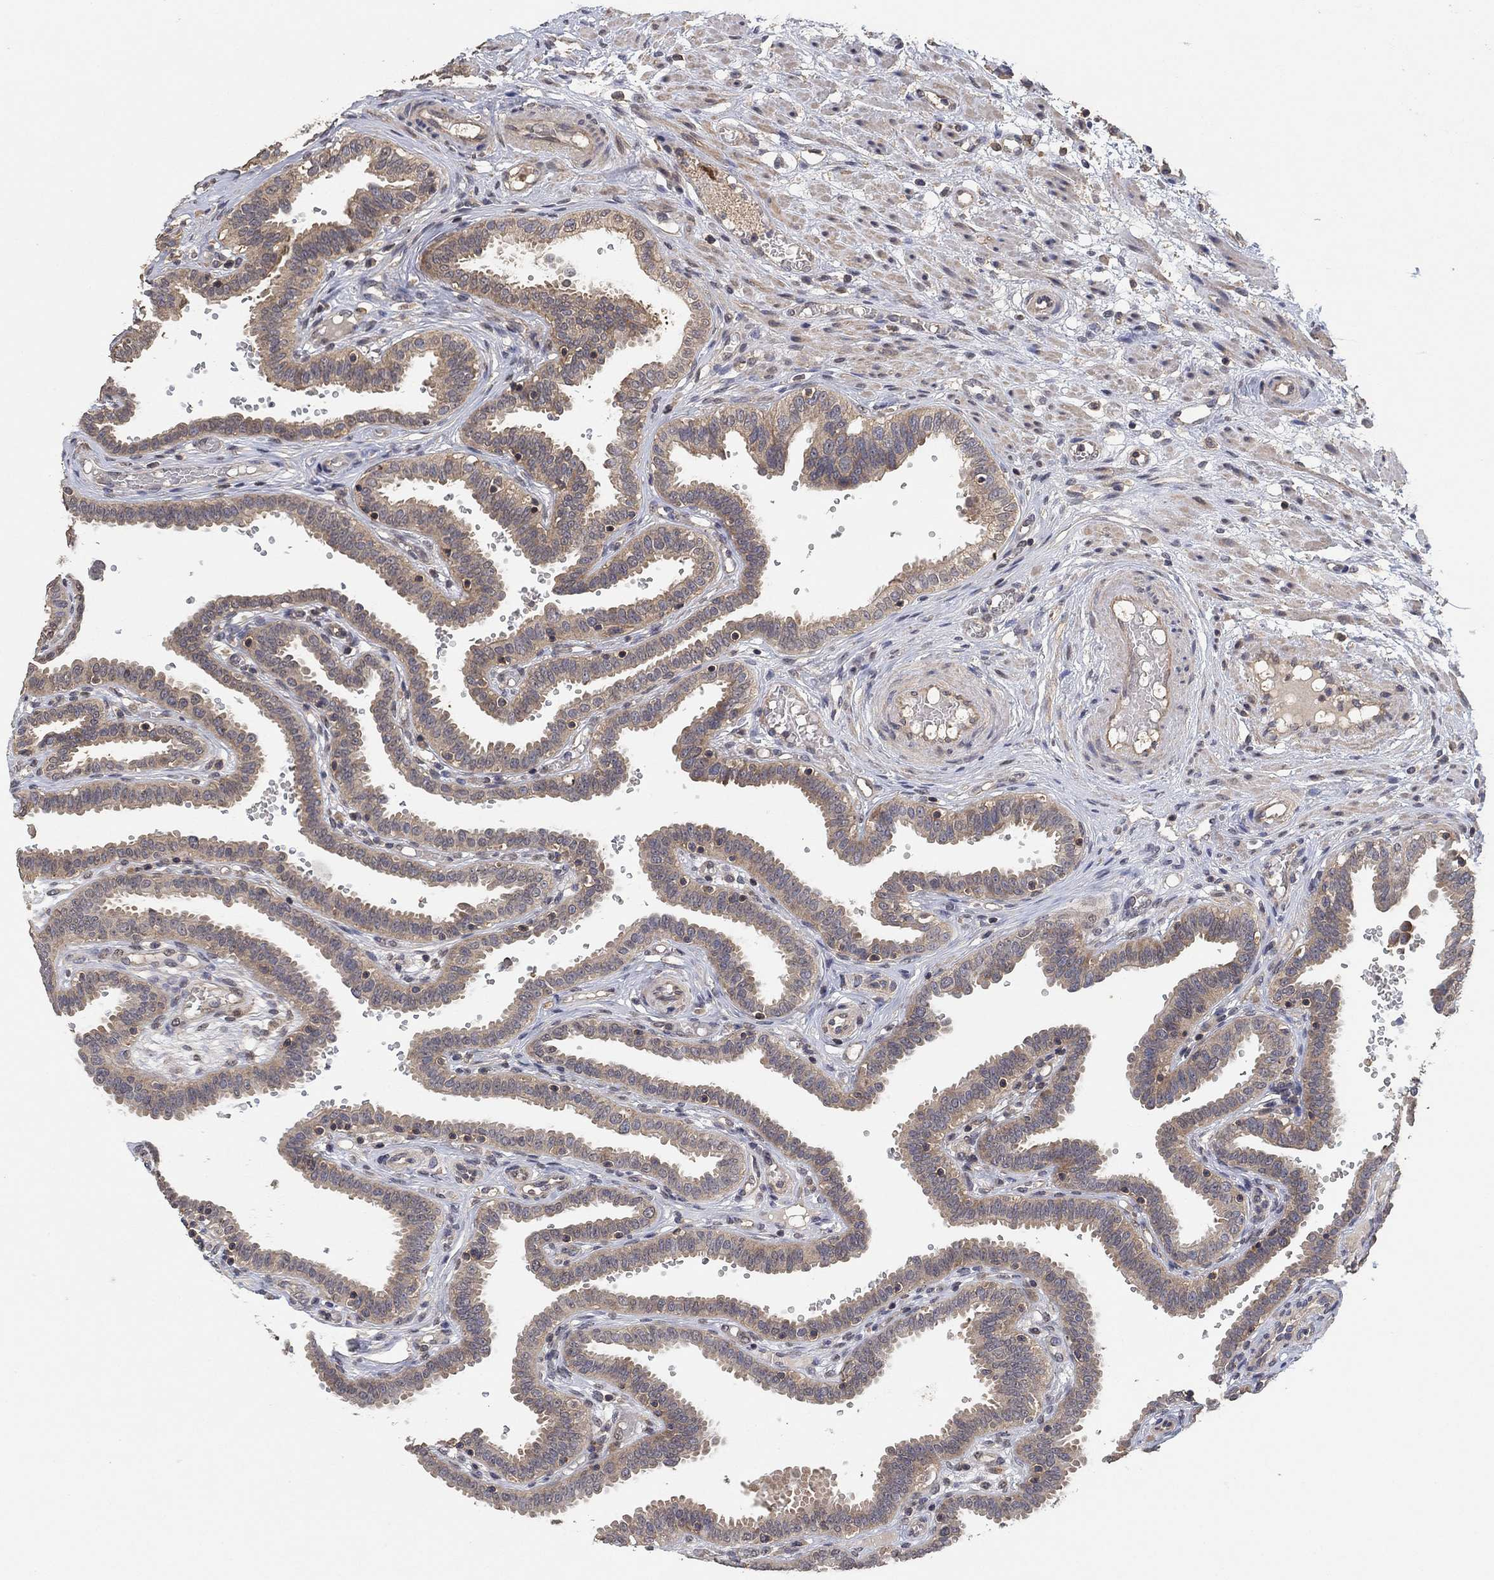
{"staining": {"intensity": "weak", "quantity": "25%-75%", "location": "cytoplasmic/membranous"}, "tissue": "fallopian tube", "cell_type": "Glandular cells", "image_type": "normal", "snomed": [{"axis": "morphology", "description": "Normal tissue, NOS"}, {"axis": "topography", "description": "Fallopian tube"}], "caption": "Protein staining of normal fallopian tube exhibits weak cytoplasmic/membranous expression in about 25%-75% of glandular cells.", "gene": "CCDC43", "patient": {"sex": "female", "age": 37}}